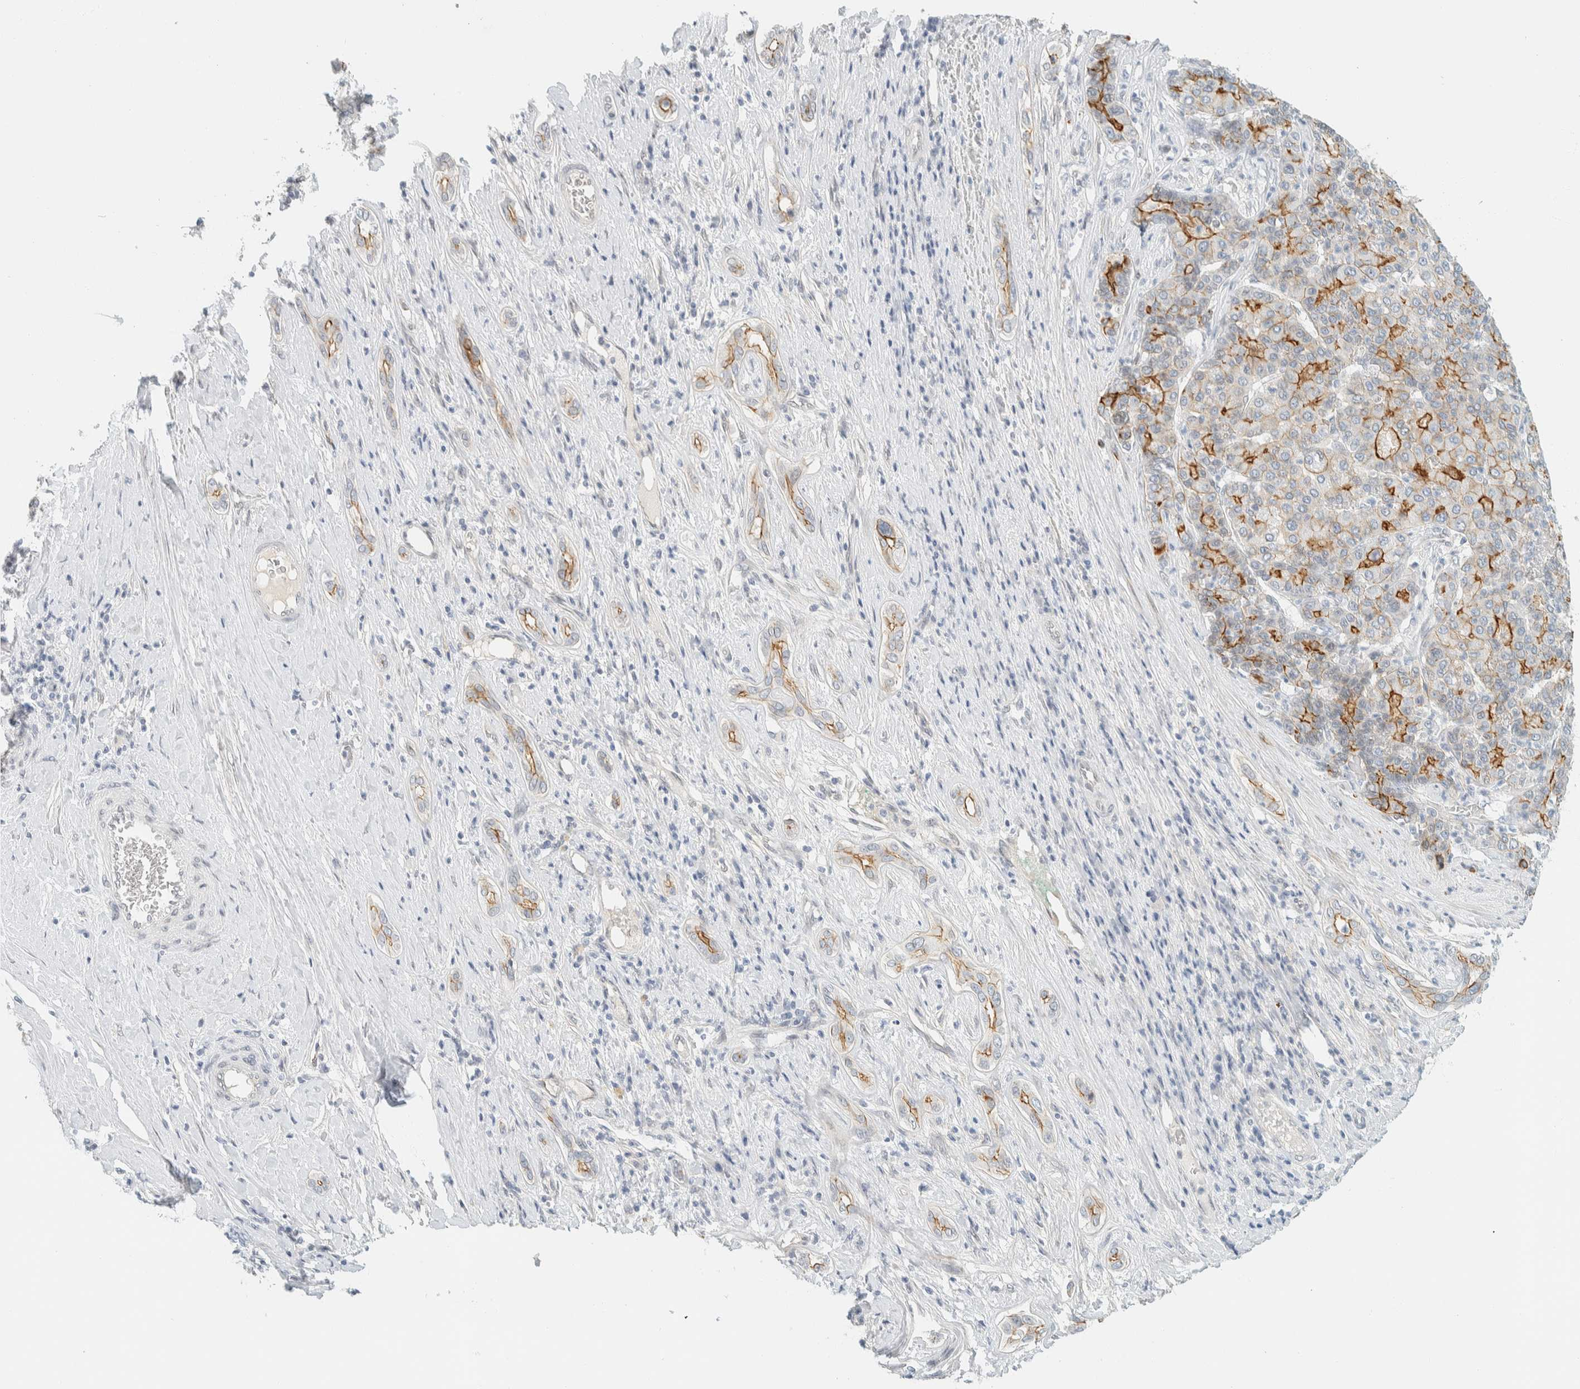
{"staining": {"intensity": "strong", "quantity": "<25%", "location": "cytoplasmic/membranous"}, "tissue": "liver cancer", "cell_type": "Tumor cells", "image_type": "cancer", "snomed": [{"axis": "morphology", "description": "Carcinoma, Hepatocellular, NOS"}, {"axis": "topography", "description": "Liver"}], "caption": "Human hepatocellular carcinoma (liver) stained for a protein (brown) shows strong cytoplasmic/membranous positive positivity in approximately <25% of tumor cells.", "gene": "C1QTNF12", "patient": {"sex": "male", "age": 65}}